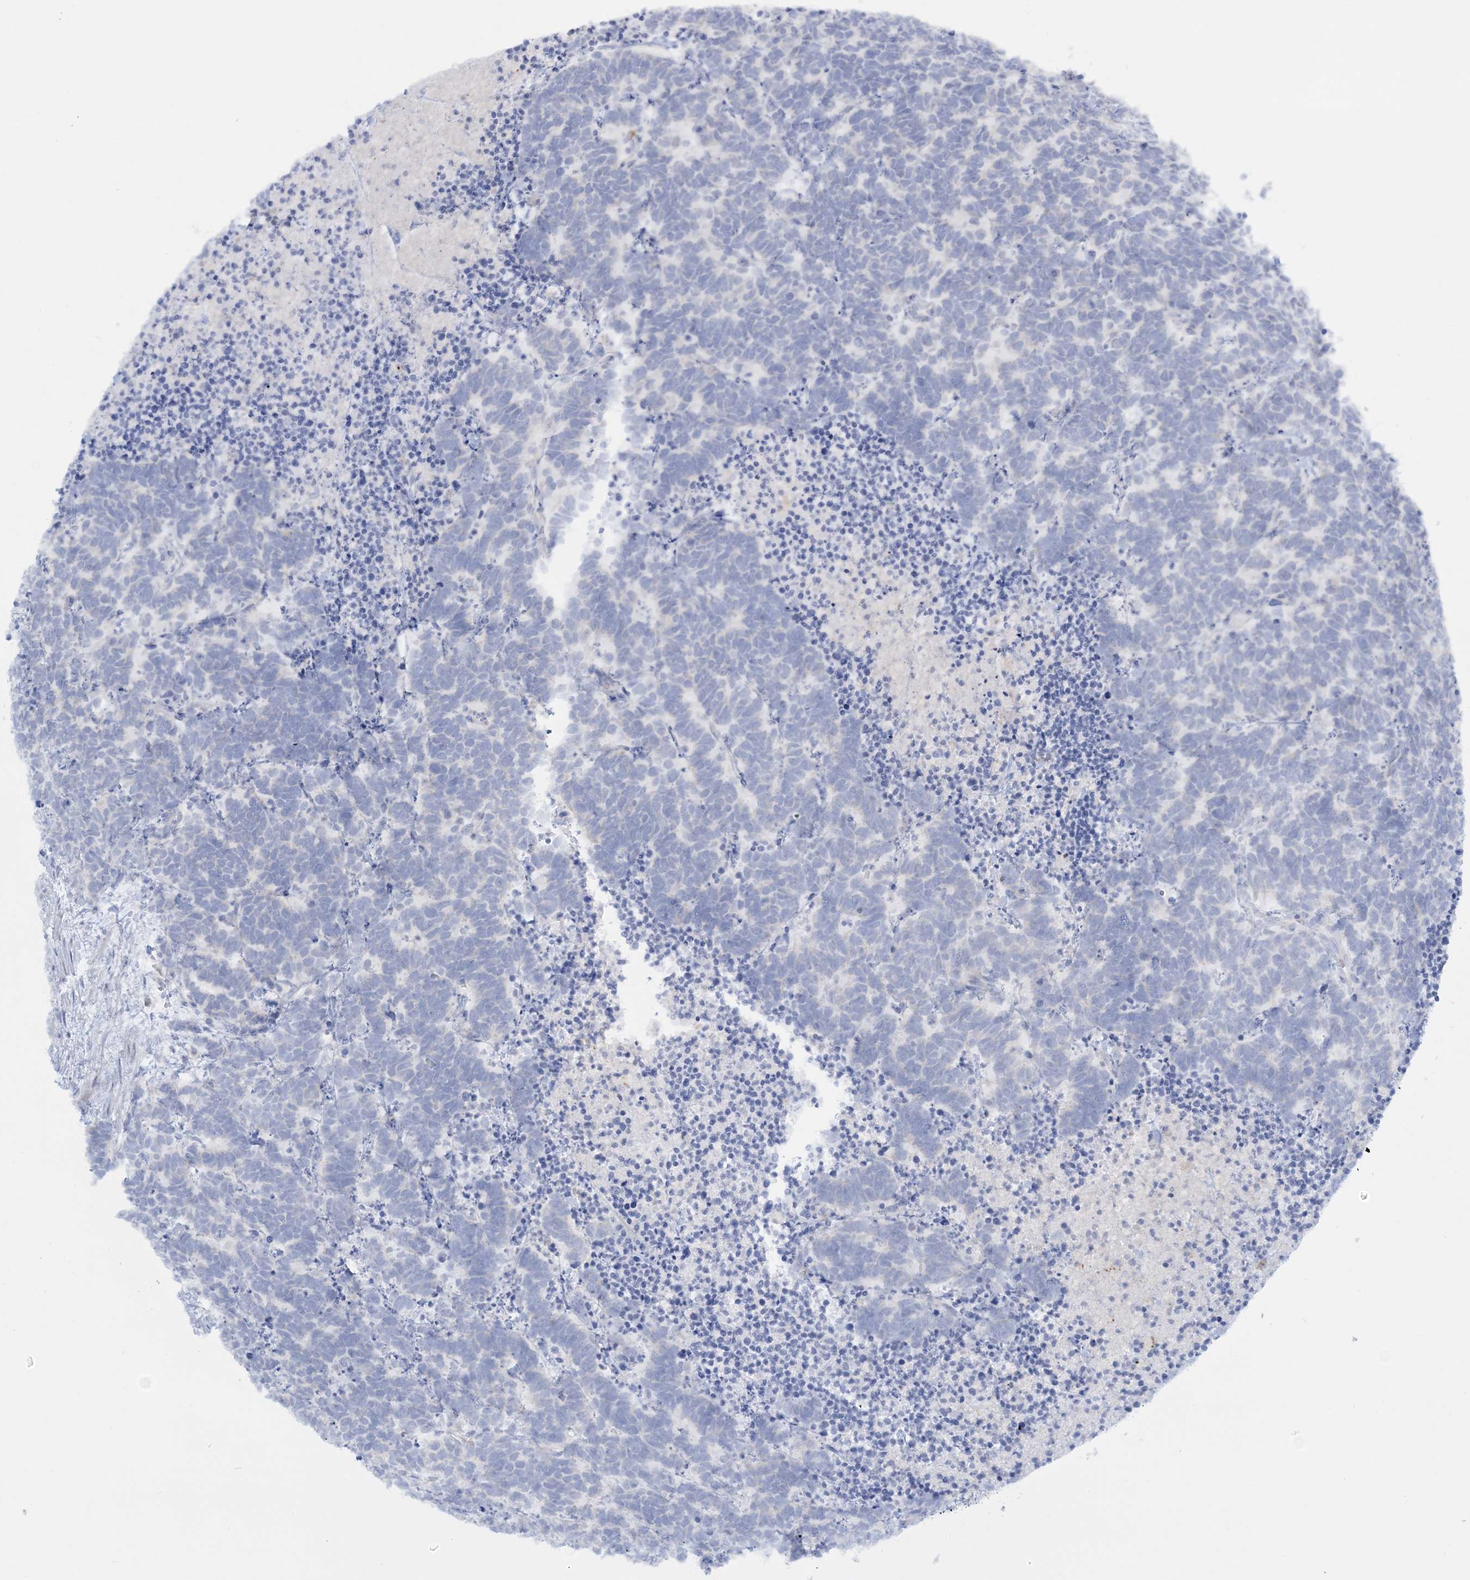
{"staining": {"intensity": "negative", "quantity": "none", "location": "none"}, "tissue": "carcinoid", "cell_type": "Tumor cells", "image_type": "cancer", "snomed": [{"axis": "morphology", "description": "Carcinoma, NOS"}, {"axis": "morphology", "description": "Carcinoid, malignant, NOS"}, {"axis": "topography", "description": "Urinary bladder"}], "caption": "Carcinoid was stained to show a protein in brown. There is no significant expression in tumor cells.", "gene": "WDSUB1", "patient": {"sex": "male", "age": 57}}